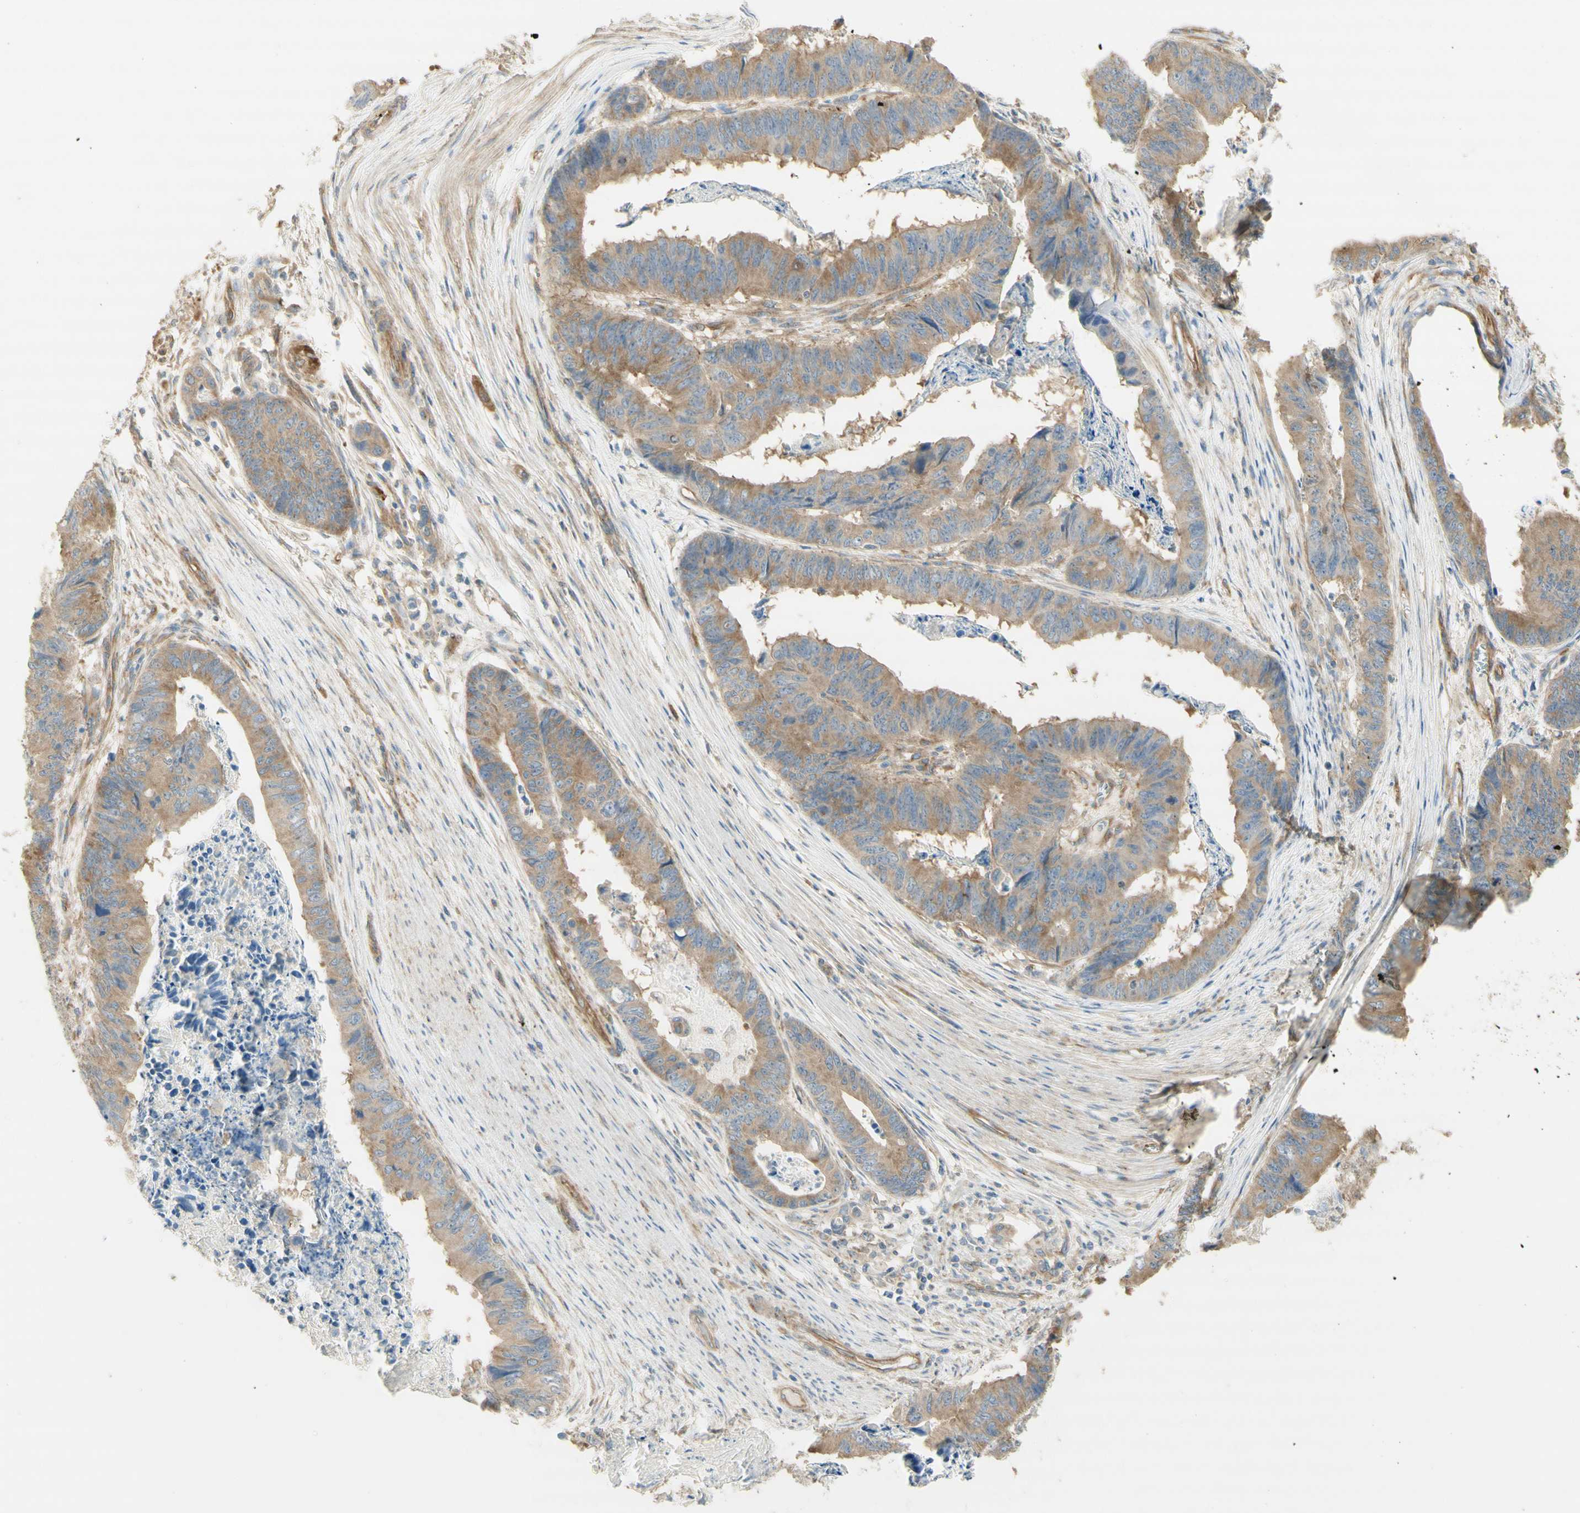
{"staining": {"intensity": "moderate", "quantity": ">75%", "location": "cytoplasmic/membranous"}, "tissue": "stomach cancer", "cell_type": "Tumor cells", "image_type": "cancer", "snomed": [{"axis": "morphology", "description": "Adenocarcinoma, NOS"}, {"axis": "topography", "description": "Stomach, lower"}], "caption": "Moderate cytoplasmic/membranous protein positivity is seen in approximately >75% of tumor cells in stomach adenocarcinoma.", "gene": "DYNC1H1", "patient": {"sex": "male", "age": 77}}